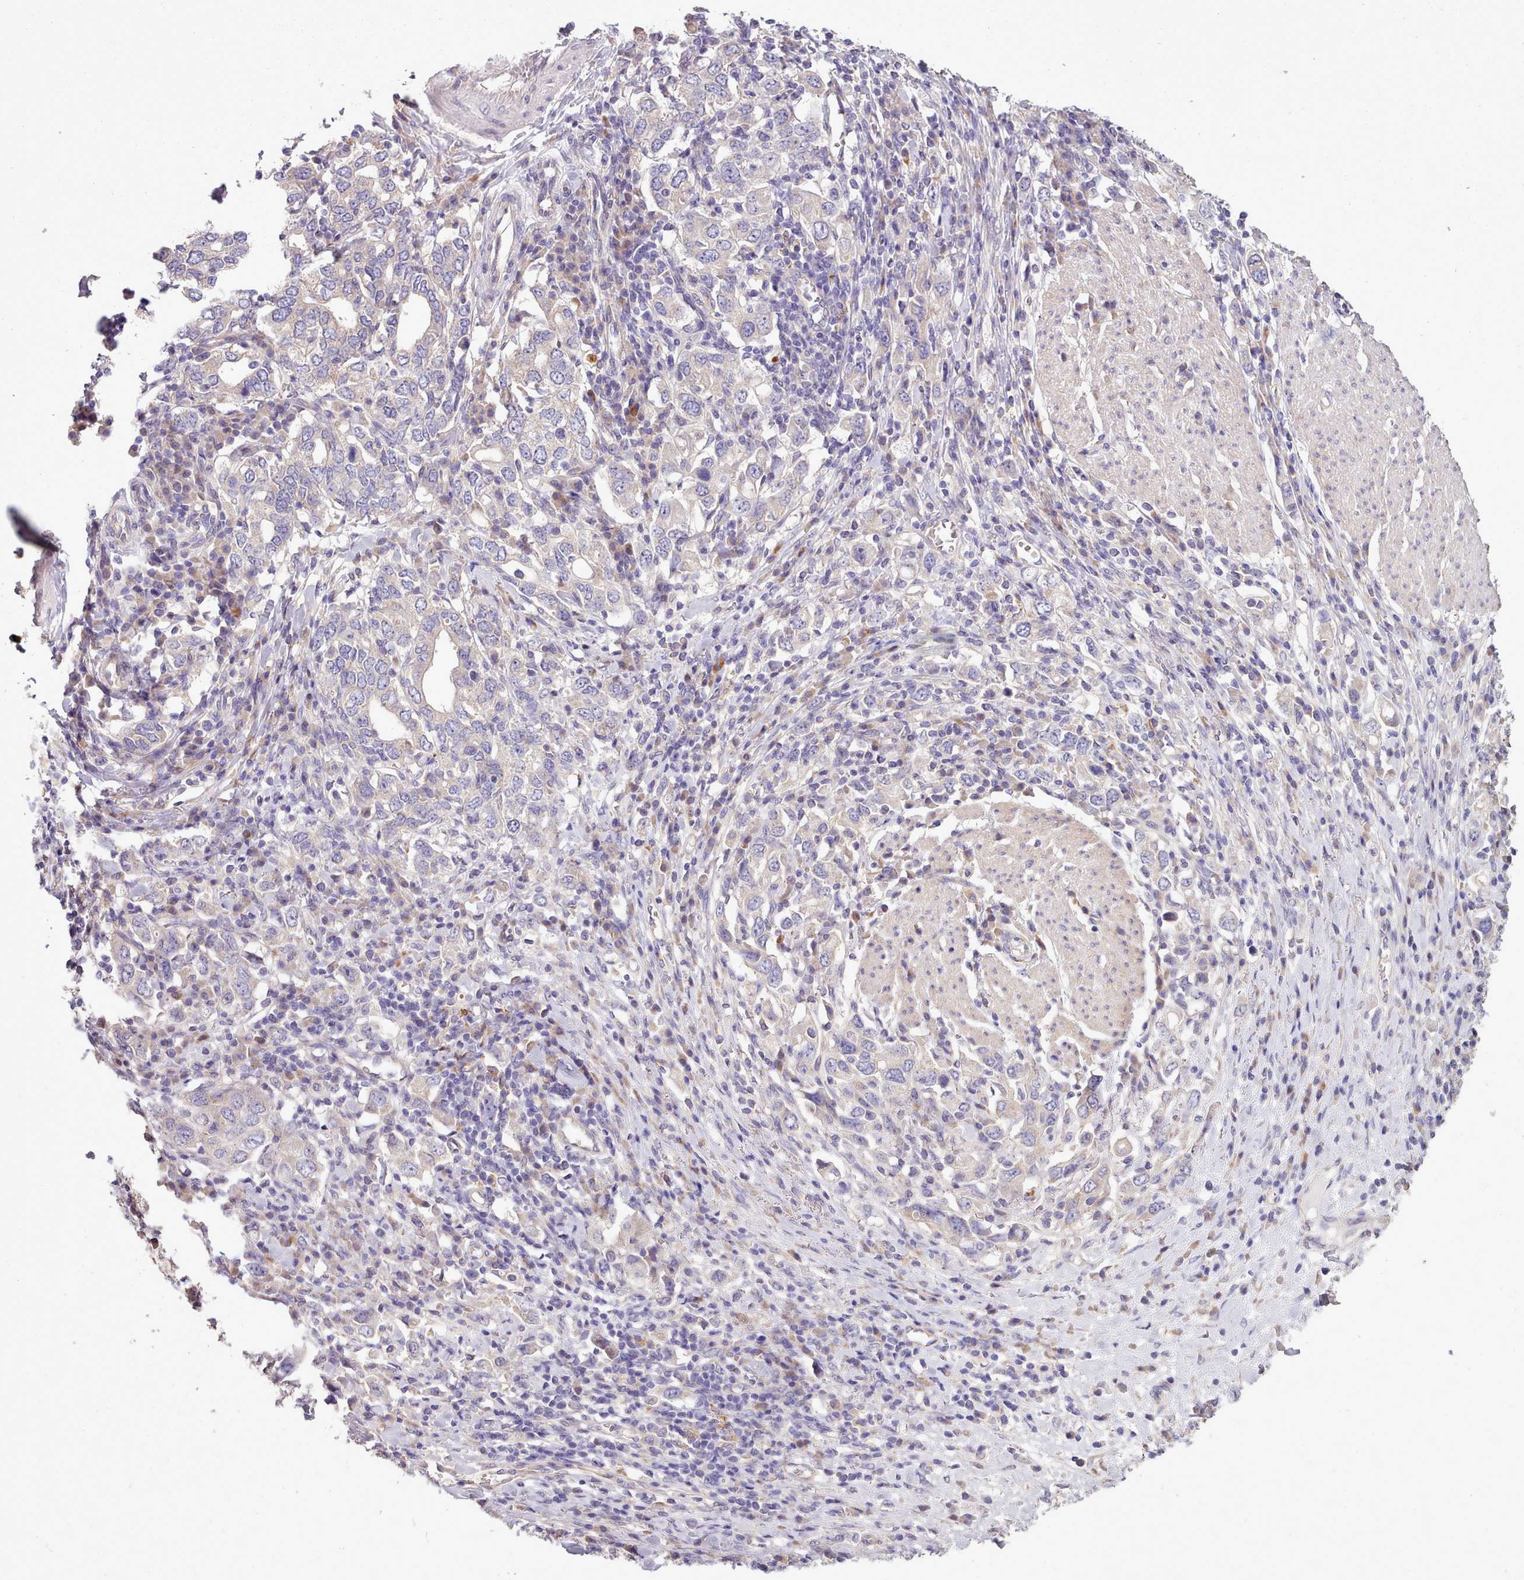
{"staining": {"intensity": "negative", "quantity": "none", "location": "none"}, "tissue": "stomach cancer", "cell_type": "Tumor cells", "image_type": "cancer", "snomed": [{"axis": "morphology", "description": "Adenocarcinoma, NOS"}, {"axis": "topography", "description": "Stomach, upper"}, {"axis": "topography", "description": "Stomach"}], "caption": "Tumor cells are negative for brown protein staining in stomach adenocarcinoma.", "gene": "DPF1", "patient": {"sex": "male", "age": 62}}